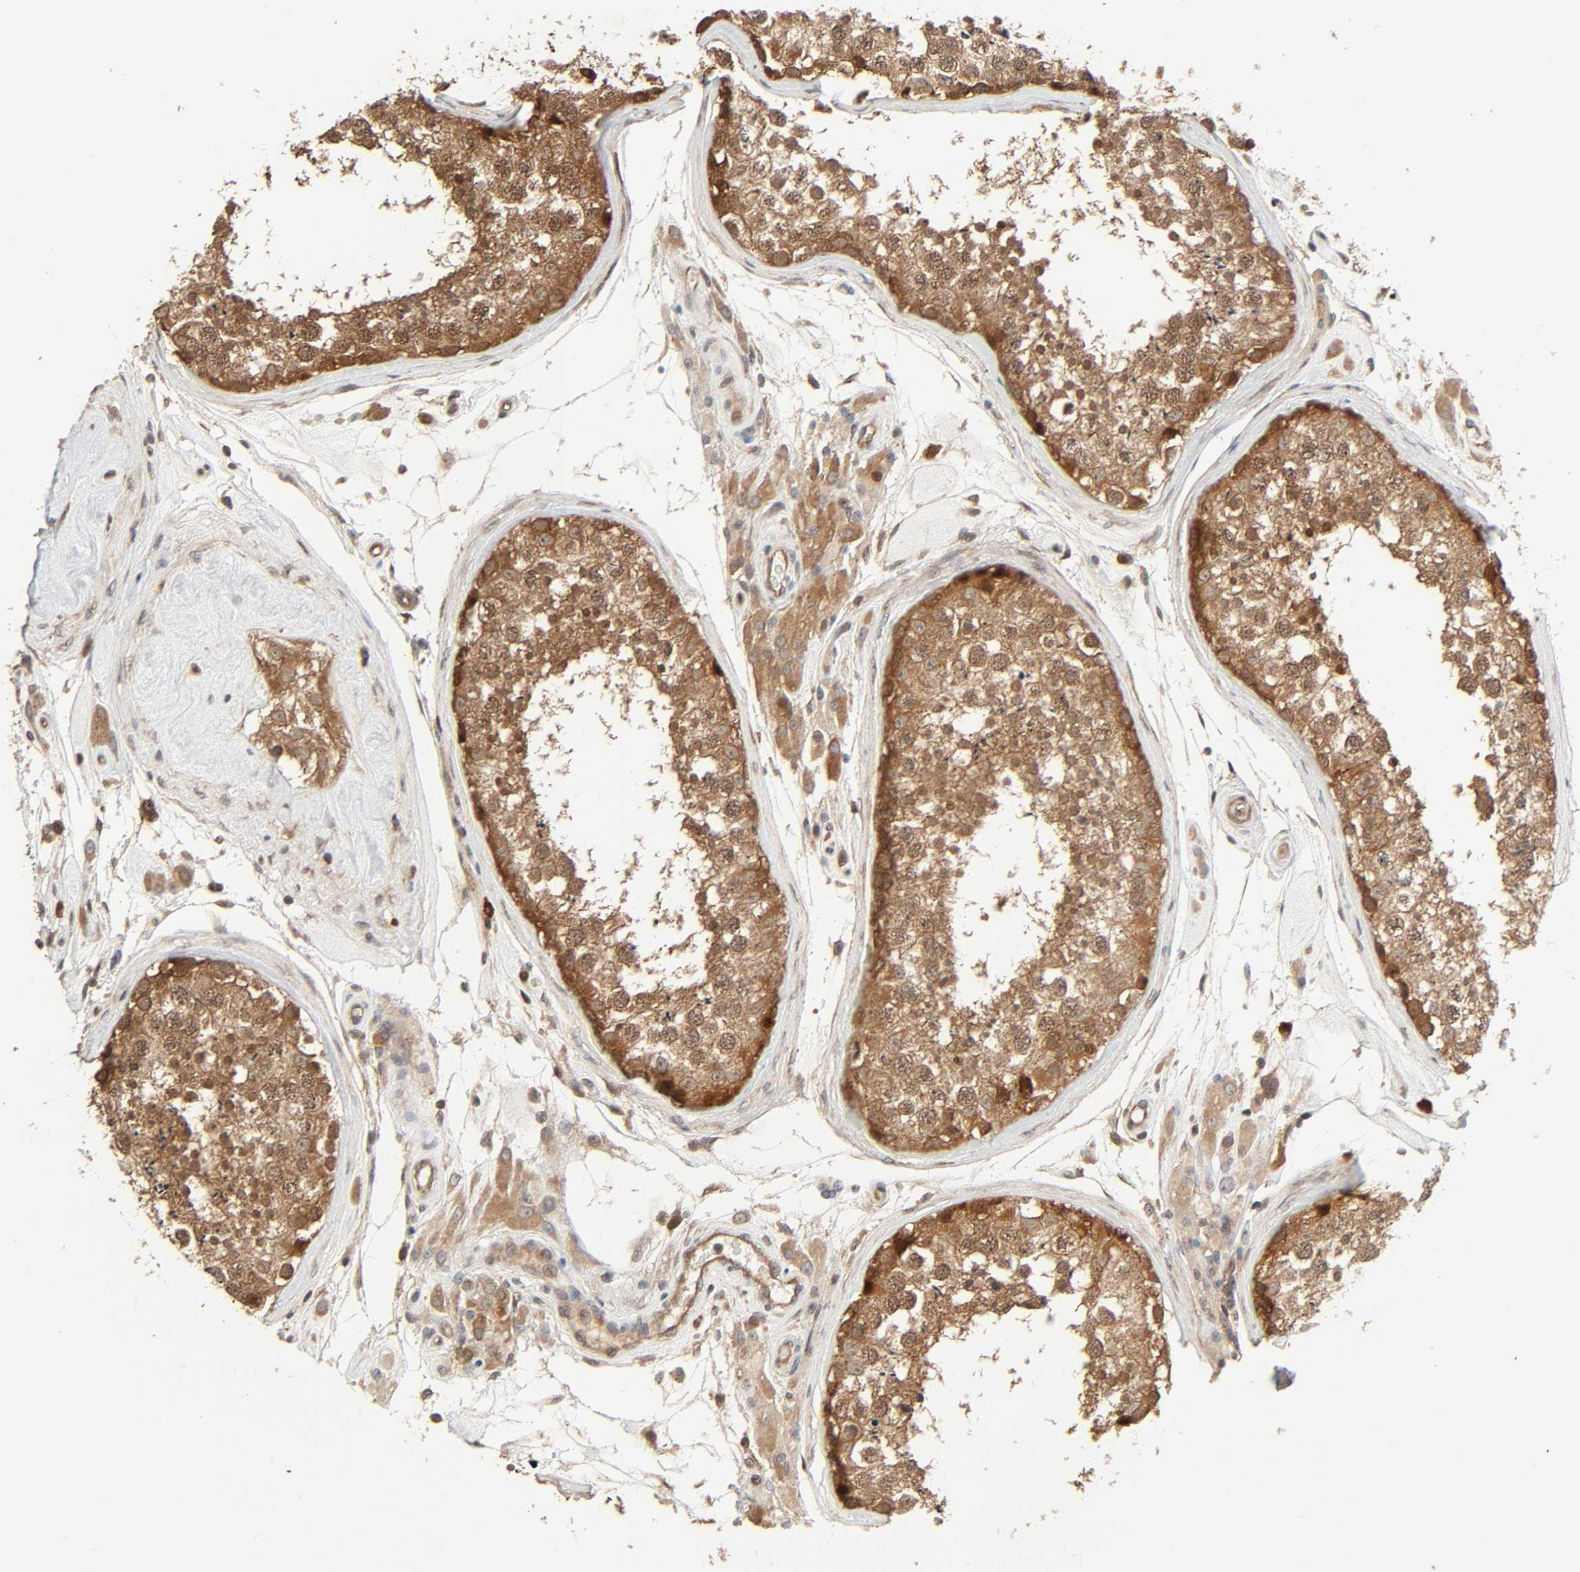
{"staining": {"intensity": "moderate", "quantity": ">75%", "location": "cytoplasmic/membranous,nuclear"}, "tissue": "testis", "cell_type": "Cells in seminiferous ducts", "image_type": "normal", "snomed": [{"axis": "morphology", "description": "Normal tissue, NOS"}, {"axis": "topography", "description": "Testis"}], "caption": "Human testis stained with a brown dye reveals moderate cytoplasmic/membranous,nuclear positive positivity in approximately >75% of cells in seminiferous ducts.", "gene": "PPP2R1B", "patient": {"sex": "male", "age": 46}}